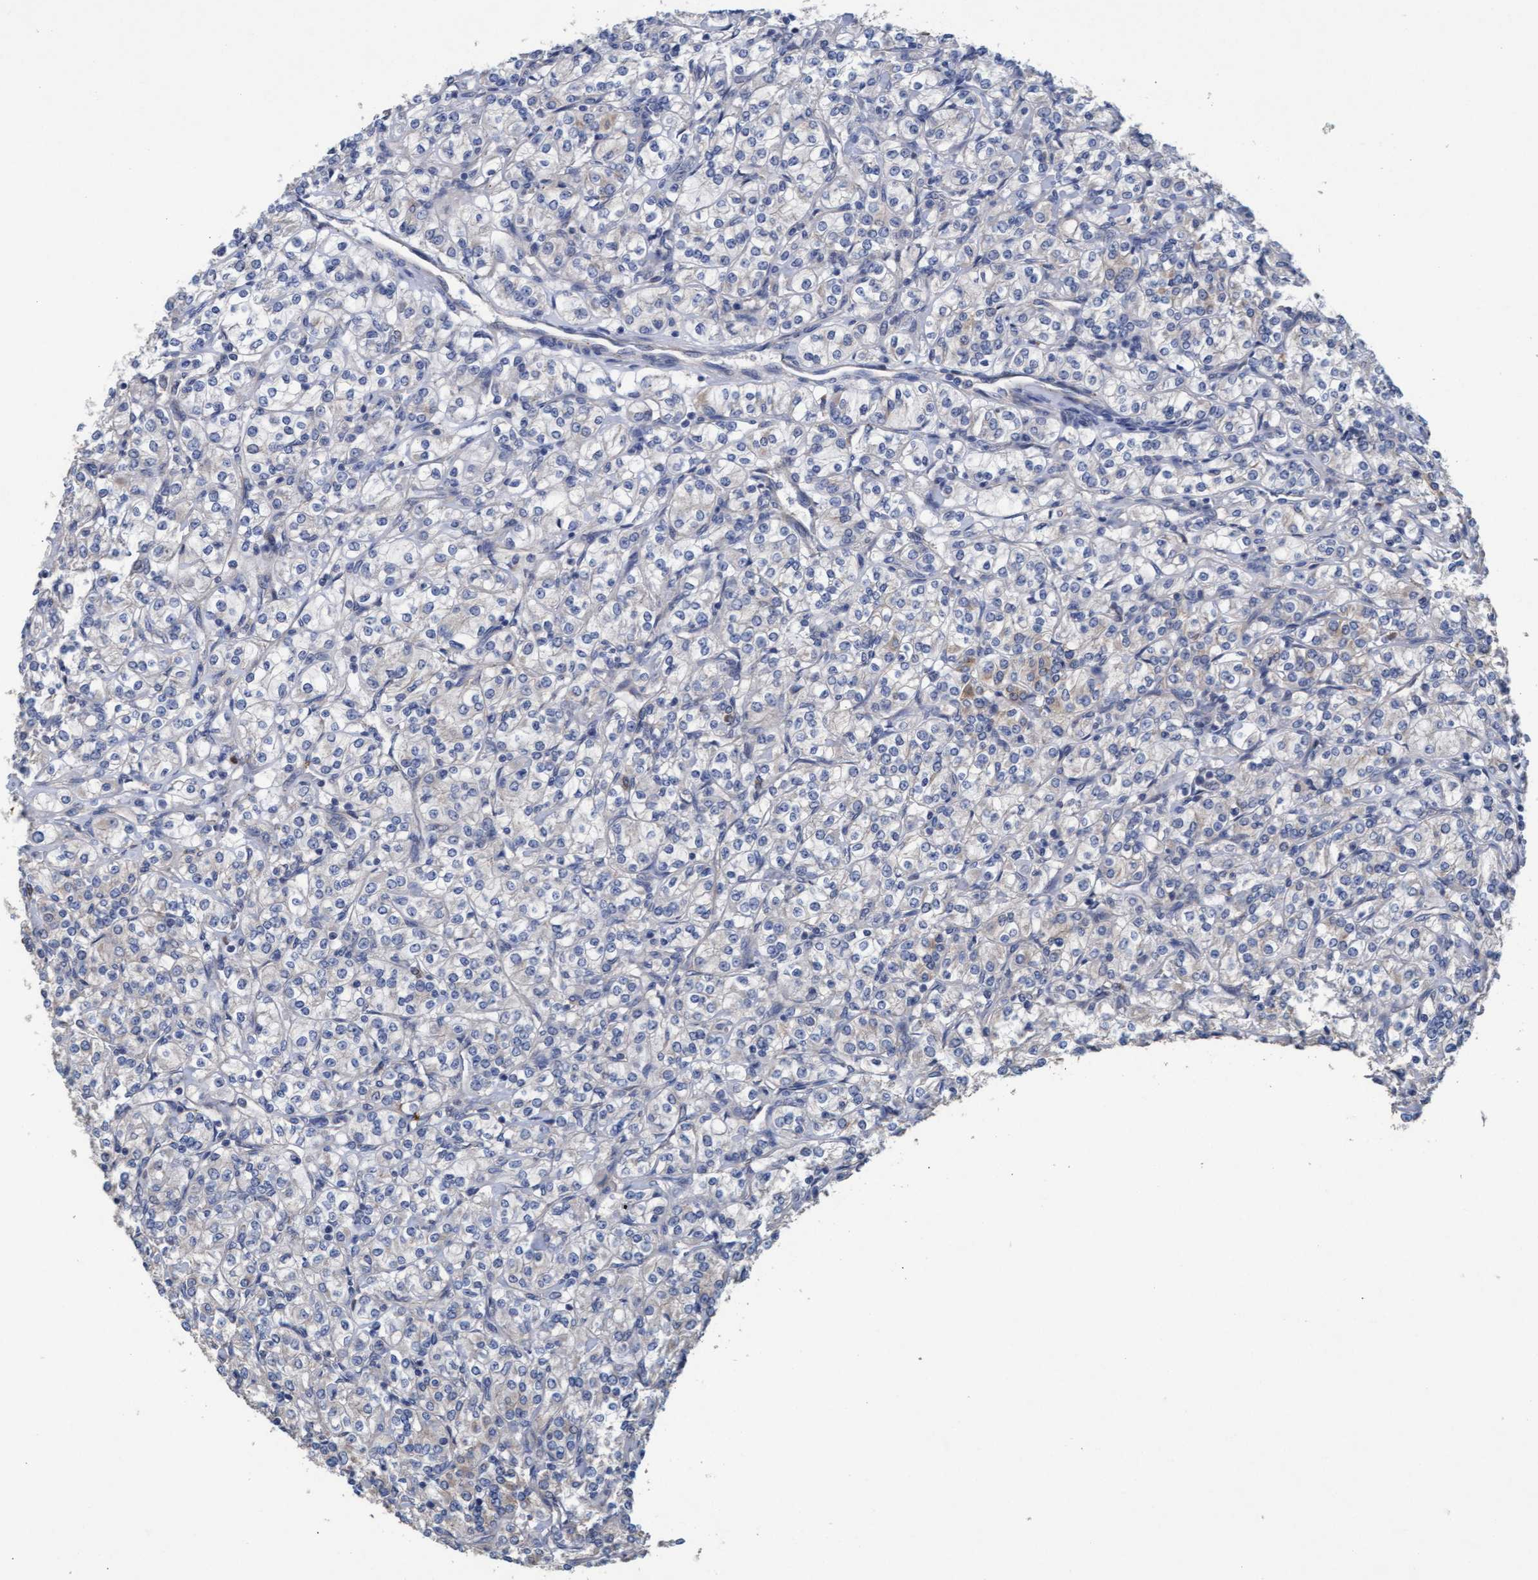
{"staining": {"intensity": "negative", "quantity": "none", "location": "none"}, "tissue": "renal cancer", "cell_type": "Tumor cells", "image_type": "cancer", "snomed": [{"axis": "morphology", "description": "Adenocarcinoma, NOS"}, {"axis": "topography", "description": "Kidney"}], "caption": "Renal cancer (adenocarcinoma) stained for a protein using IHC demonstrates no expression tumor cells.", "gene": "MRPL38", "patient": {"sex": "male", "age": 77}}